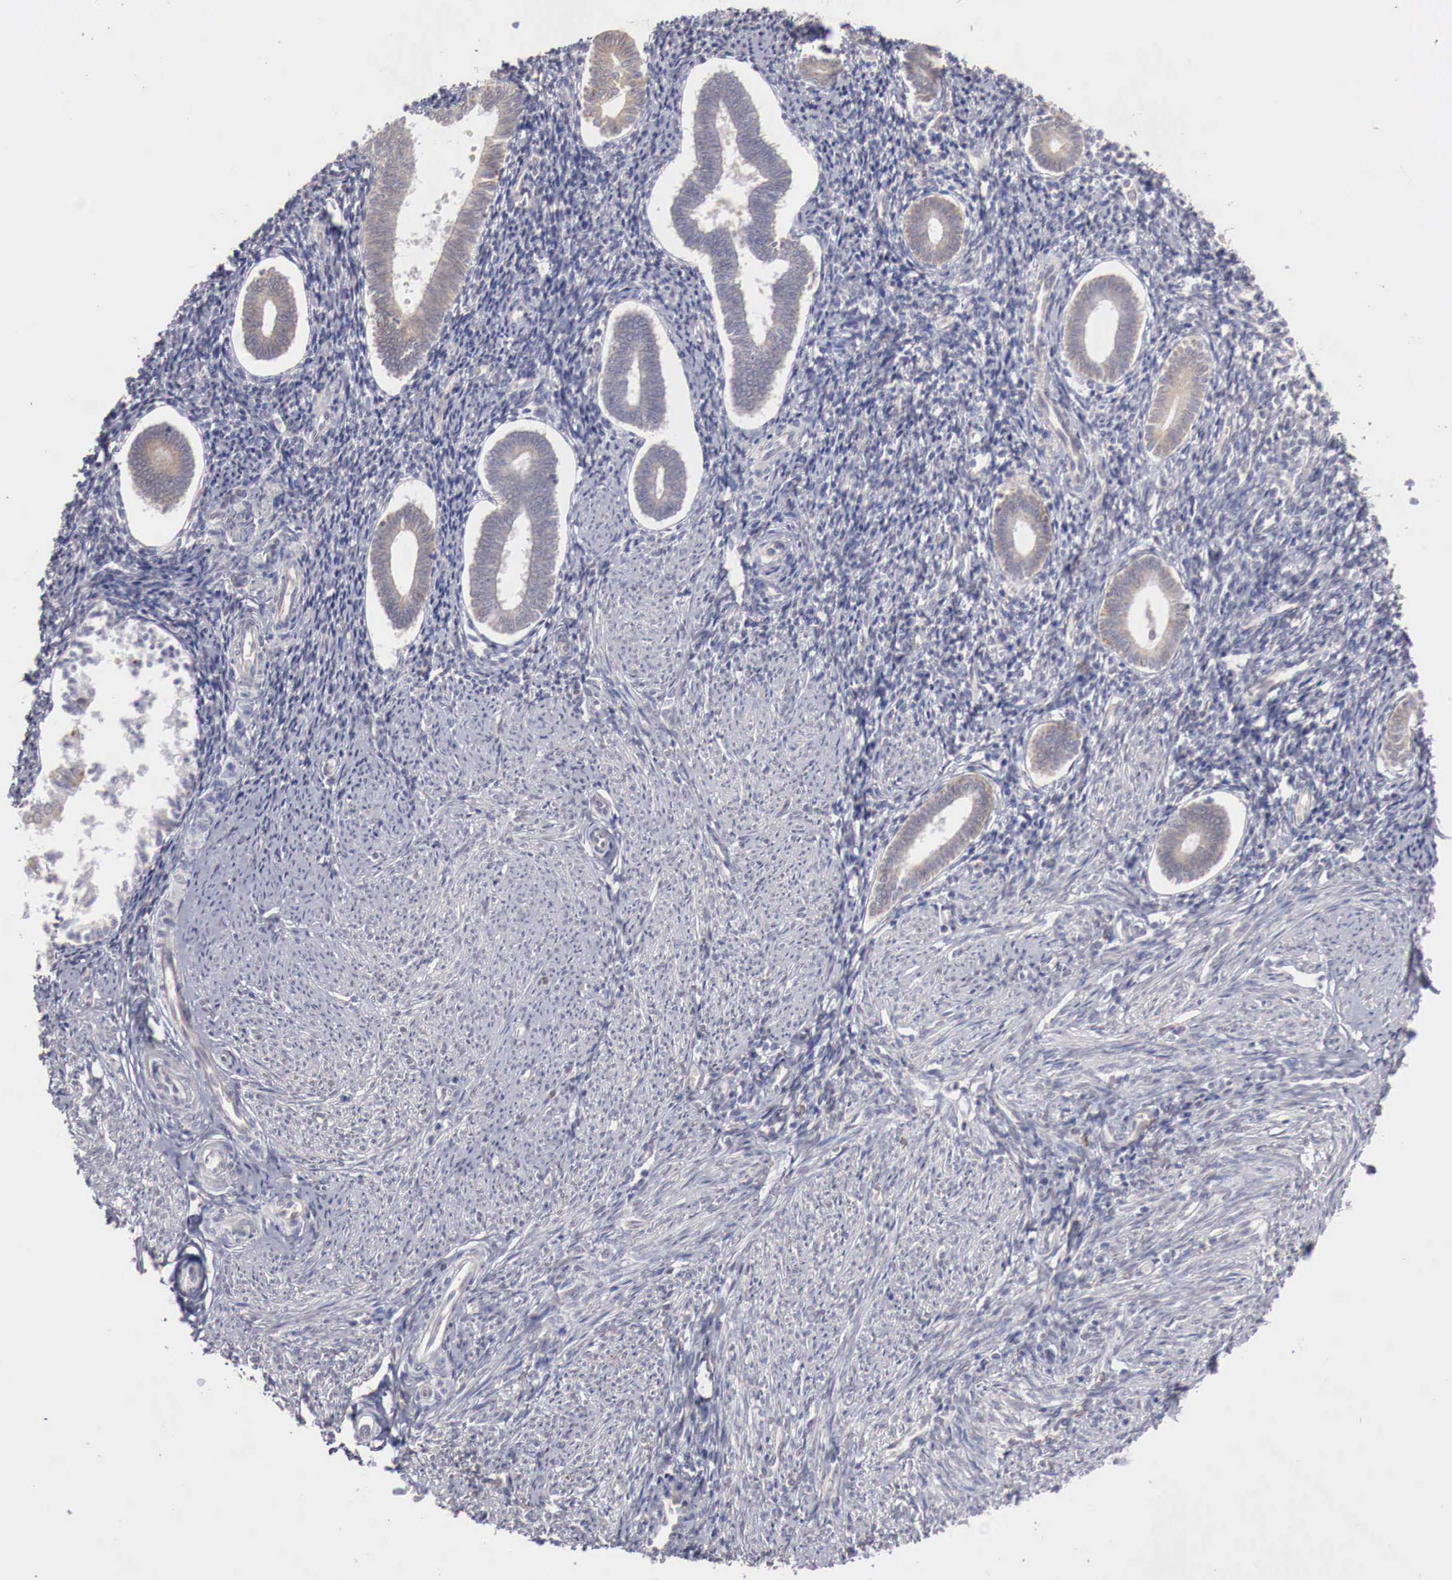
{"staining": {"intensity": "negative", "quantity": "none", "location": "none"}, "tissue": "endometrium", "cell_type": "Cells in endometrial stroma", "image_type": "normal", "snomed": [{"axis": "morphology", "description": "Normal tissue, NOS"}, {"axis": "topography", "description": "Endometrium"}], "caption": "The immunohistochemistry photomicrograph has no significant positivity in cells in endometrial stroma of endometrium. (Immunohistochemistry (ihc), brightfield microscopy, high magnification).", "gene": "NSDHL", "patient": {"sex": "female", "age": 52}}